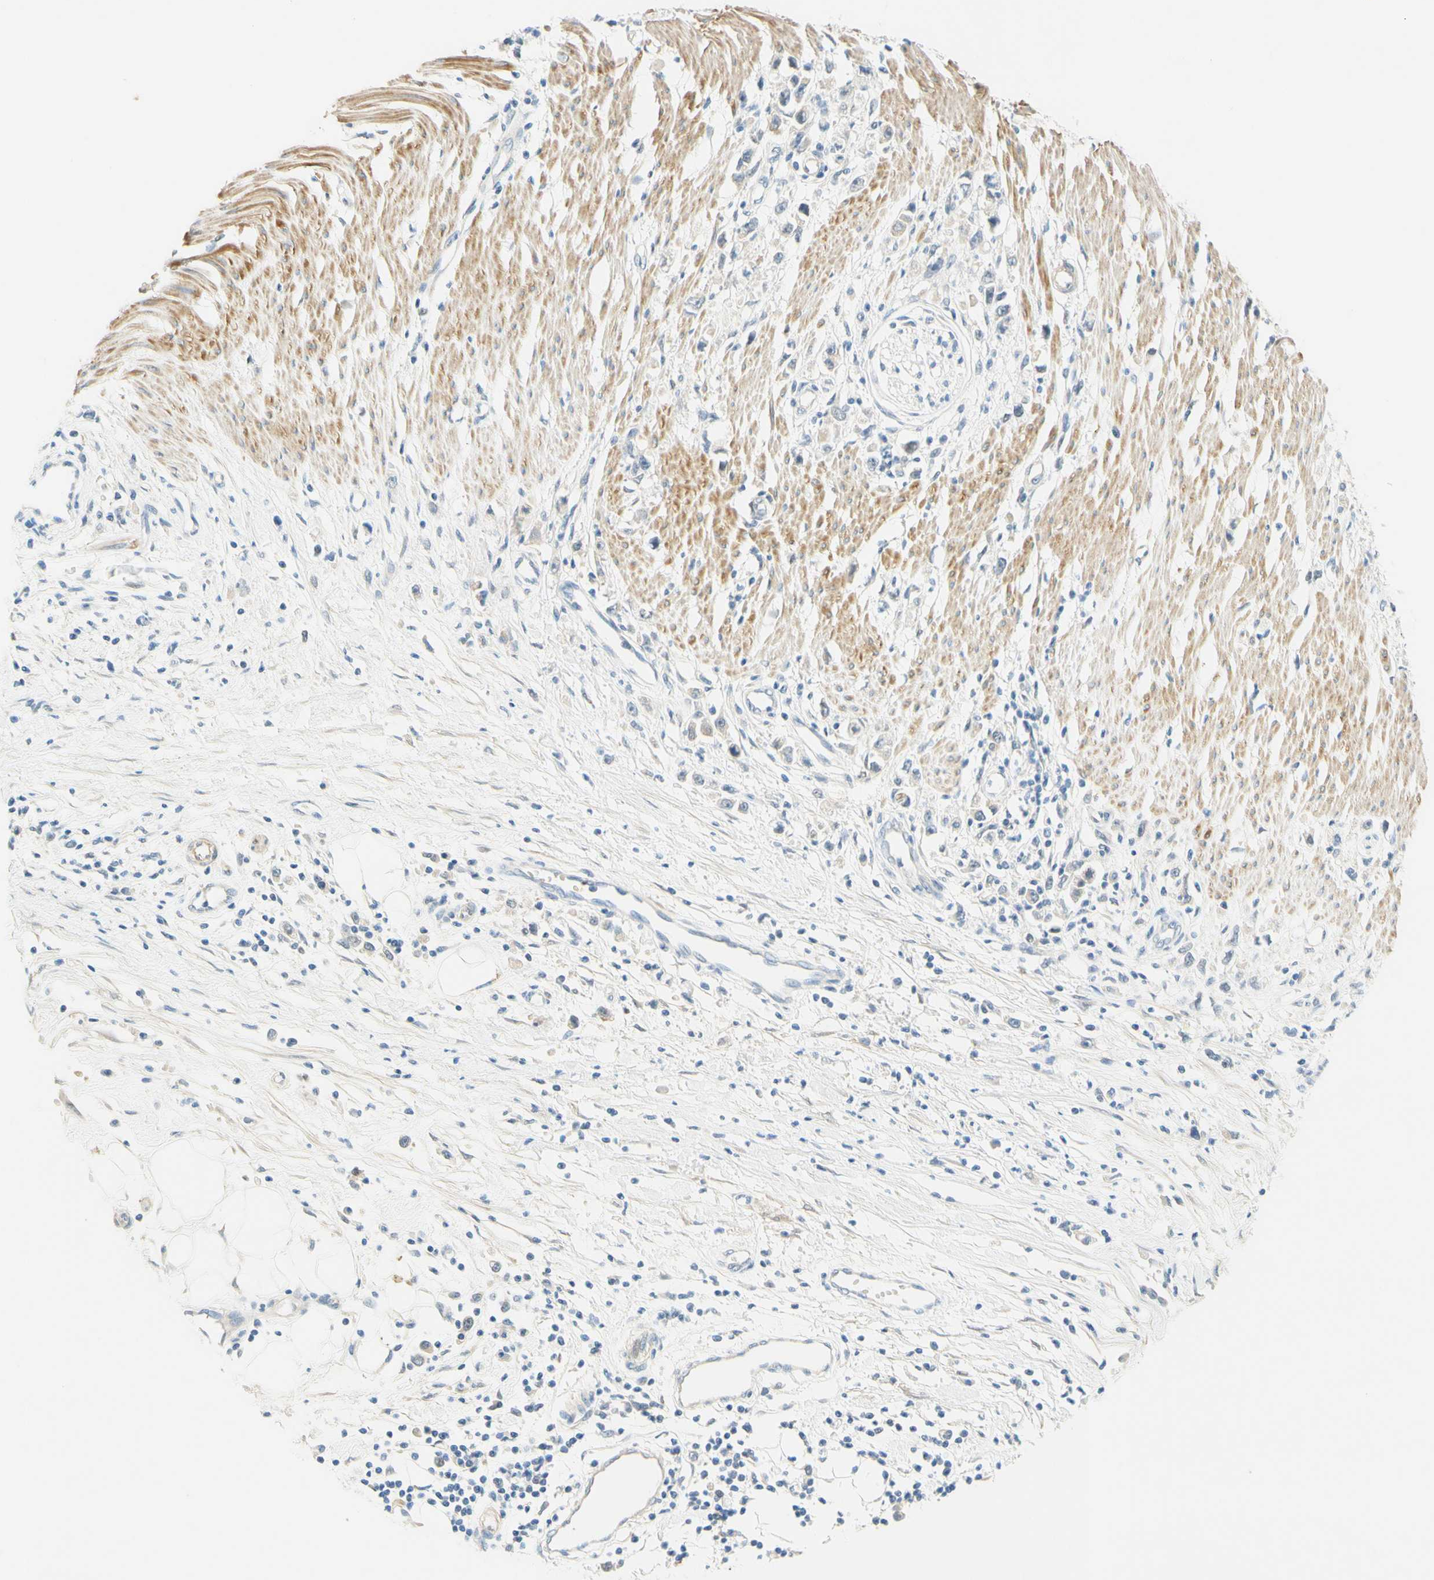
{"staining": {"intensity": "negative", "quantity": "none", "location": "none"}, "tissue": "stomach cancer", "cell_type": "Tumor cells", "image_type": "cancer", "snomed": [{"axis": "morphology", "description": "Adenocarcinoma, NOS"}, {"axis": "topography", "description": "Stomach"}], "caption": "IHC histopathology image of neoplastic tissue: human adenocarcinoma (stomach) stained with DAB reveals no significant protein expression in tumor cells.", "gene": "ENTREP2", "patient": {"sex": "female", "age": 59}}